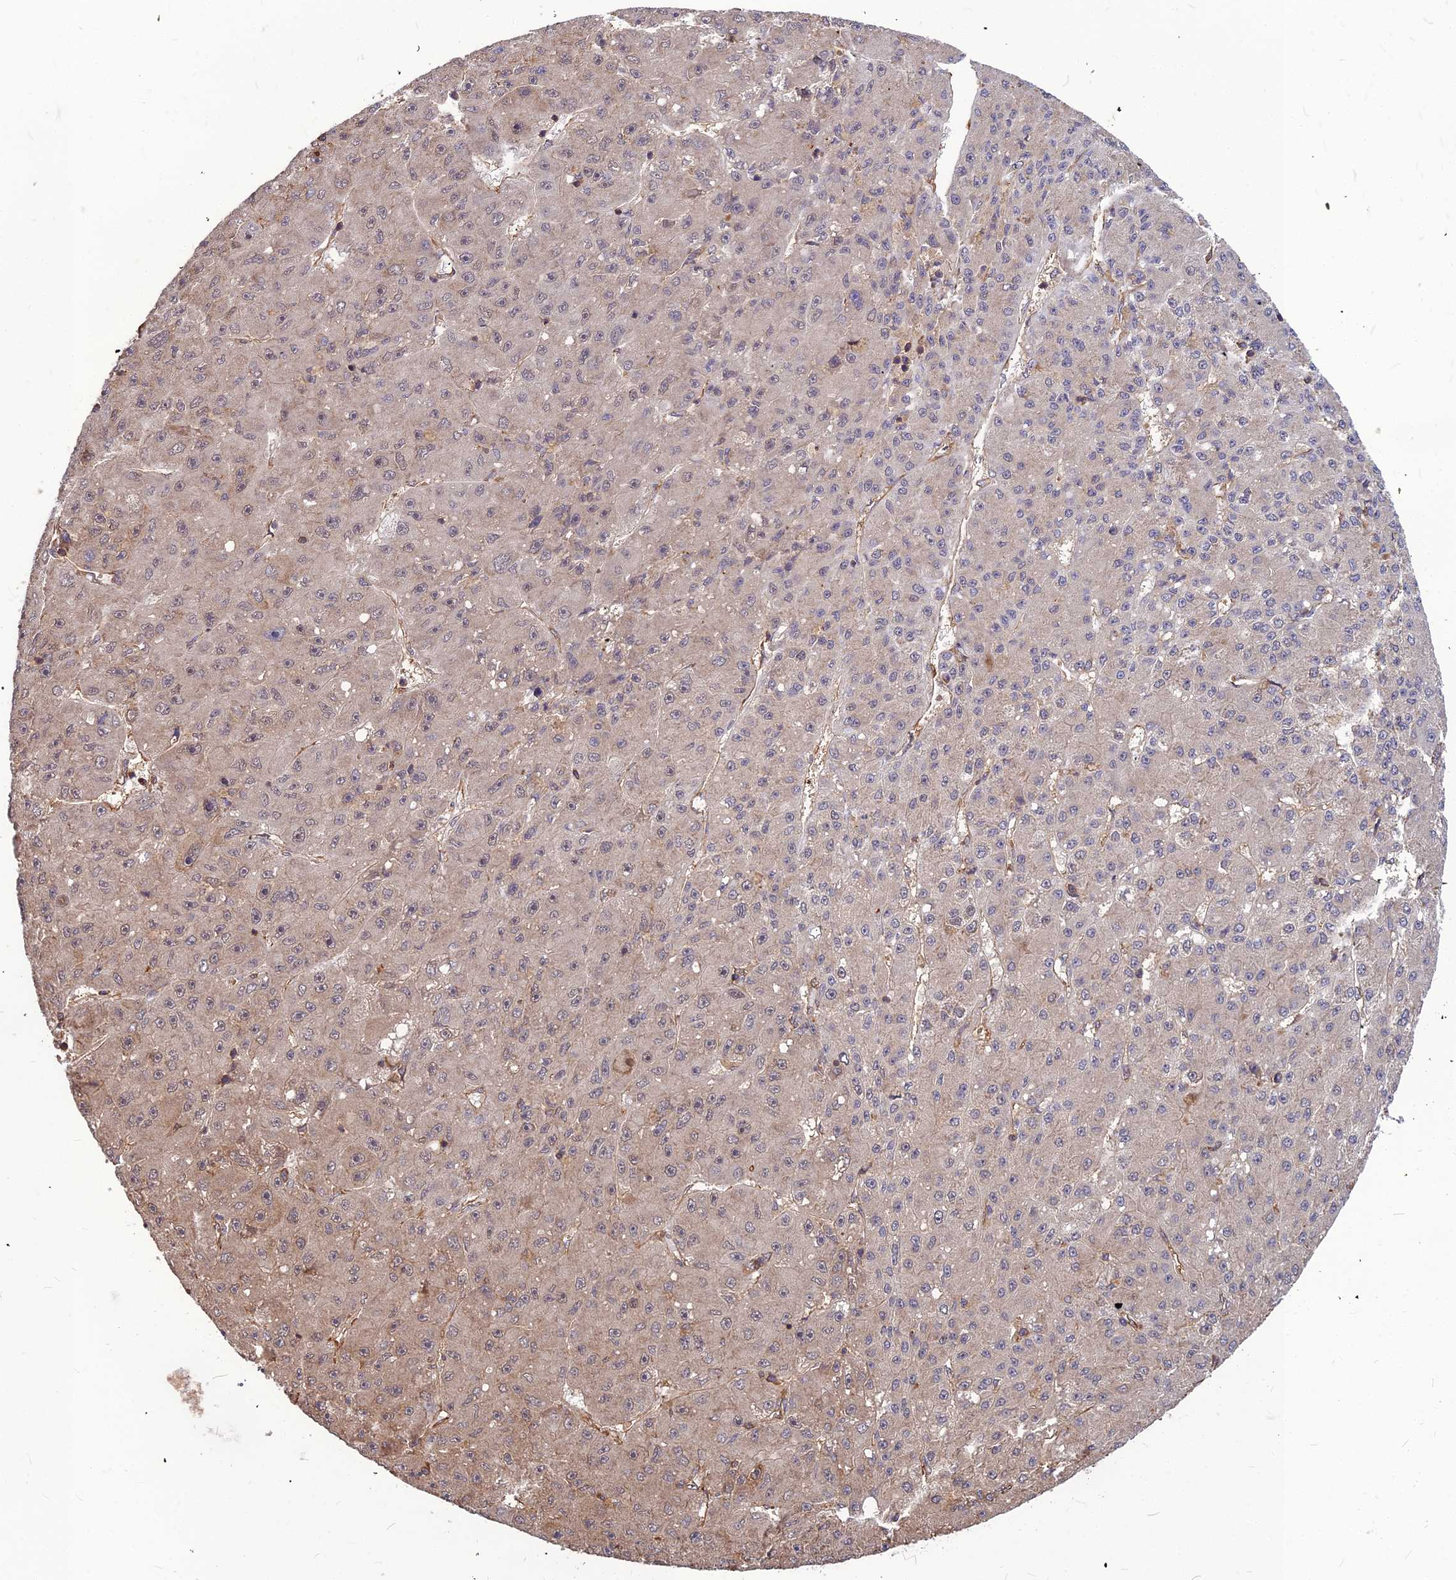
{"staining": {"intensity": "weak", "quantity": "25%-75%", "location": "cytoplasmic/membranous"}, "tissue": "liver cancer", "cell_type": "Tumor cells", "image_type": "cancer", "snomed": [{"axis": "morphology", "description": "Carcinoma, Hepatocellular, NOS"}, {"axis": "topography", "description": "Liver"}], "caption": "There is low levels of weak cytoplasmic/membranous positivity in tumor cells of liver hepatocellular carcinoma, as demonstrated by immunohistochemical staining (brown color).", "gene": "ZNF467", "patient": {"sex": "male", "age": 67}}